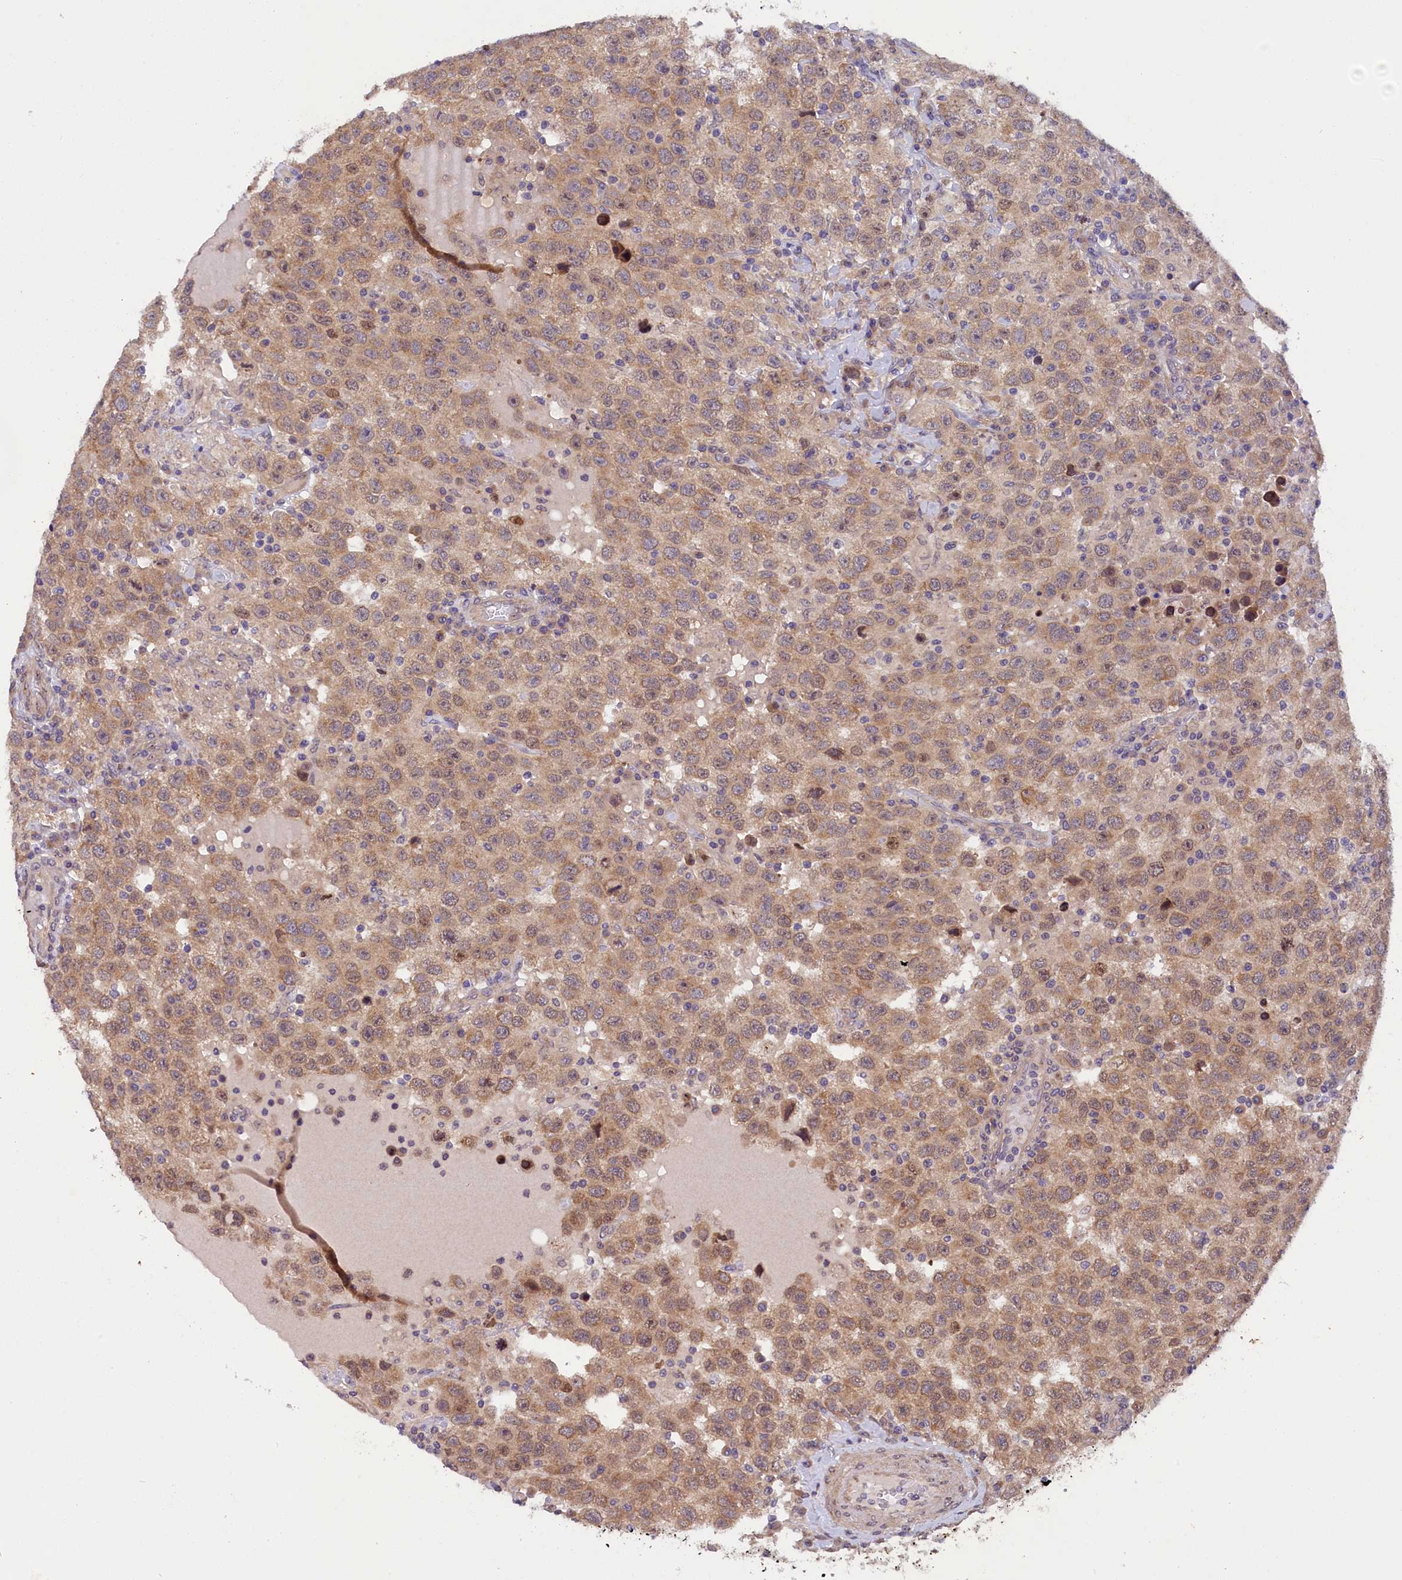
{"staining": {"intensity": "weak", "quantity": ">75%", "location": "cytoplasmic/membranous"}, "tissue": "testis cancer", "cell_type": "Tumor cells", "image_type": "cancer", "snomed": [{"axis": "morphology", "description": "Seminoma, NOS"}, {"axis": "topography", "description": "Testis"}], "caption": "Protein staining demonstrates weak cytoplasmic/membranous staining in about >75% of tumor cells in seminoma (testis). (Stains: DAB in brown, nuclei in blue, Microscopy: brightfield microscopy at high magnification).", "gene": "CCDC9B", "patient": {"sex": "male", "age": 41}}